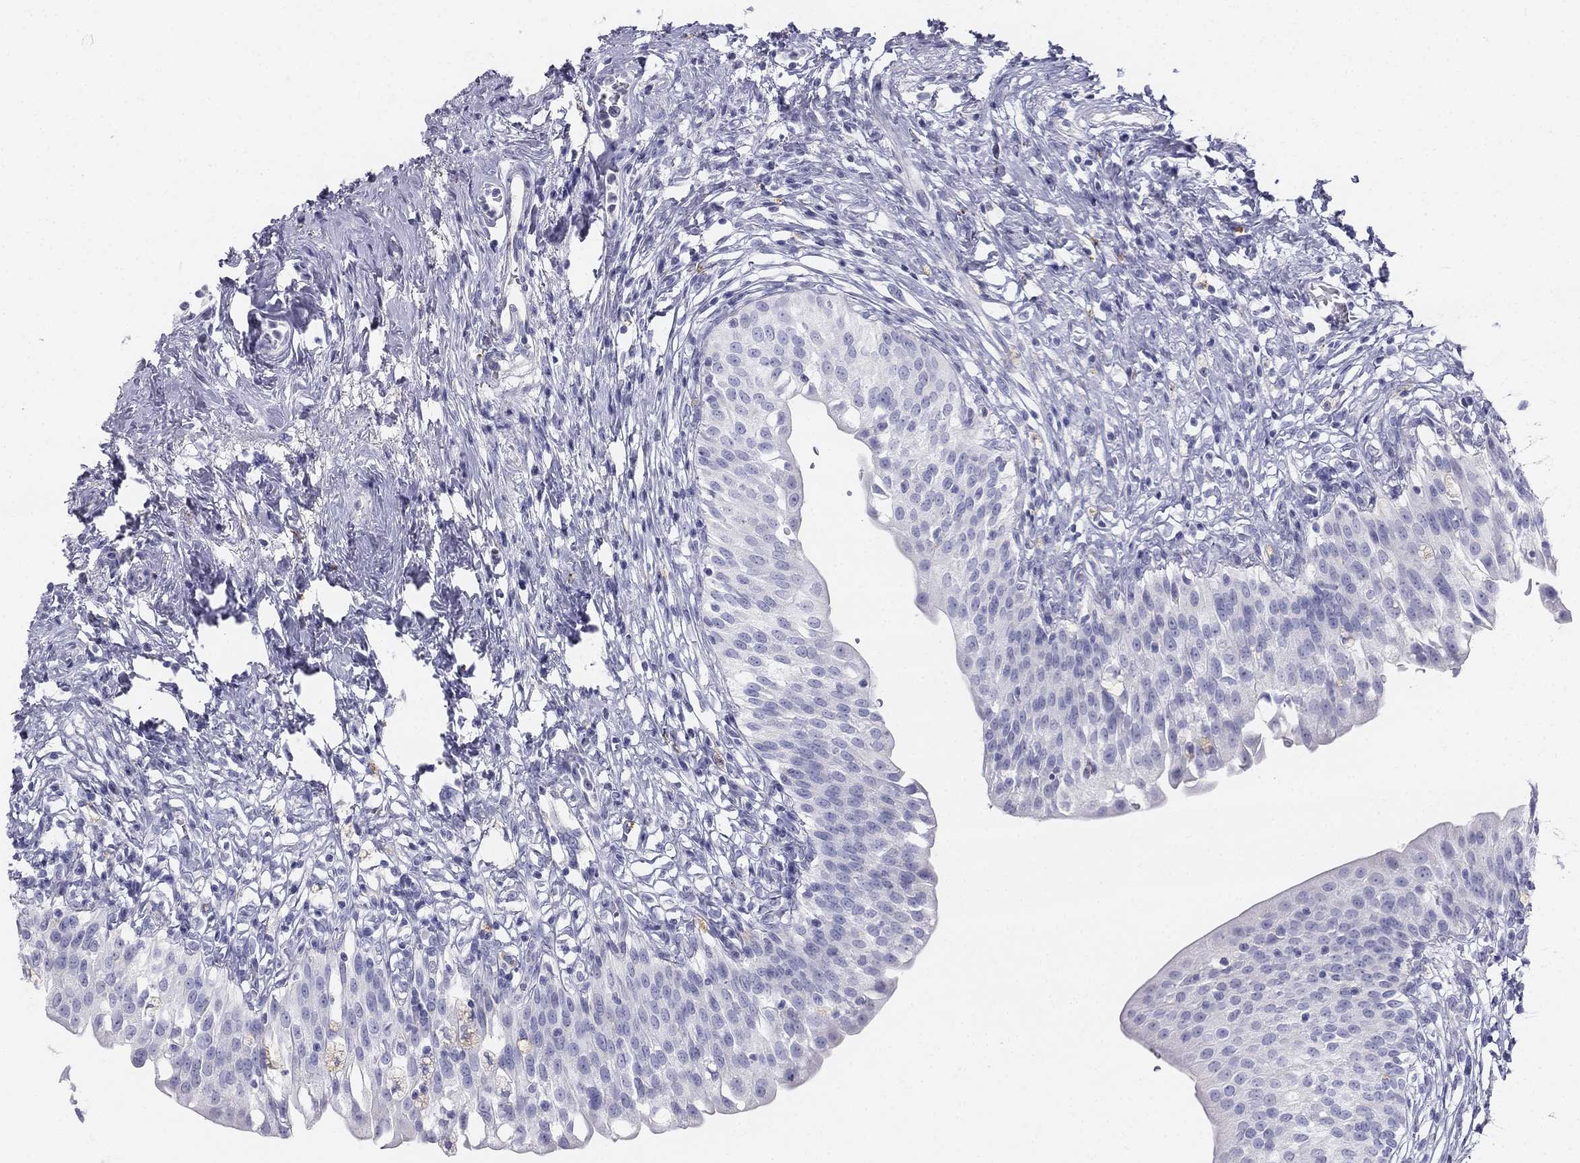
{"staining": {"intensity": "negative", "quantity": "none", "location": "none"}, "tissue": "urinary bladder", "cell_type": "Urothelial cells", "image_type": "normal", "snomed": [{"axis": "morphology", "description": "Normal tissue, NOS"}, {"axis": "topography", "description": "Urinary bladder"}], "caption": "A high-resolution histopathology image shows immunohistochemistry (IHC) staining of unremarkable urinary bladder, which reveals no significant positivity in urothelial cells. (Stains: DAB (3,3'-diaminobenzidine) immunohistochemistry (IHC) with hematoxylin counter stain, Microscopy: brightfield microscopy at high magnification).", "gene": "ALOXE3", "patient": {"sex": "male", "age": 76}}